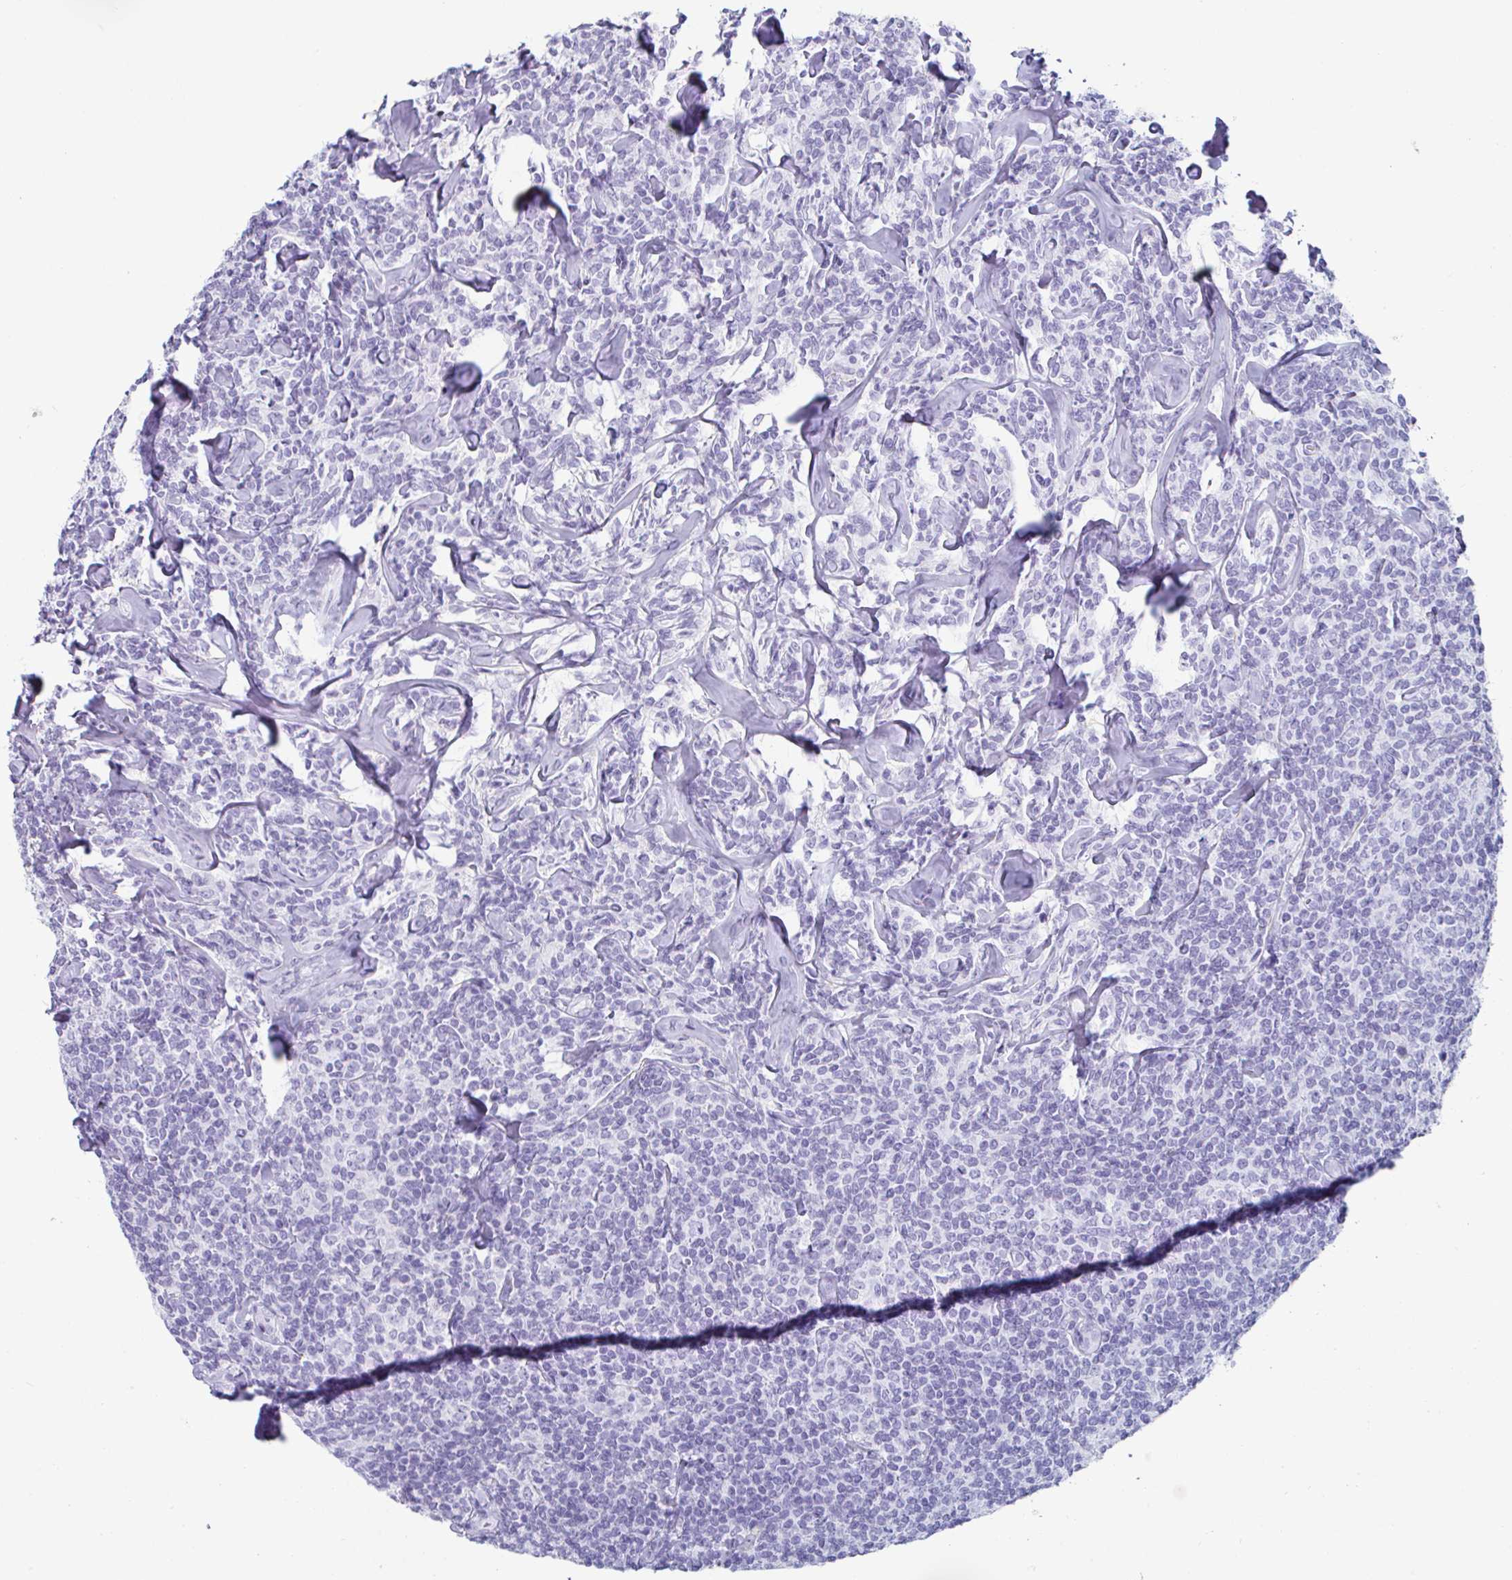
{"staining": {"intensity": "negative", "quantity": "none", "location": "none"}, "tissue": "lymphoma", "cell_type": "Tumor cells", "image_type": "cancer", "snomed": [{"axis": "morphology", "description": "Malignant lymphoma, non-Hodgkin's type, Low grade"}, {"axis": "topography", "description": "Lymph node"}], "caption": "Low-grade malignant lymphoma, non-Hodgkin's type was stained to show a protein in brown. There is no significant staining in tumor cells. (Brightfield microscopy of DAB (3,3'-diaminobenzidine) immunohistochemistry at high magnification).", "gene": "CREG2", "patient": {"sex": "female", "age": 56}}